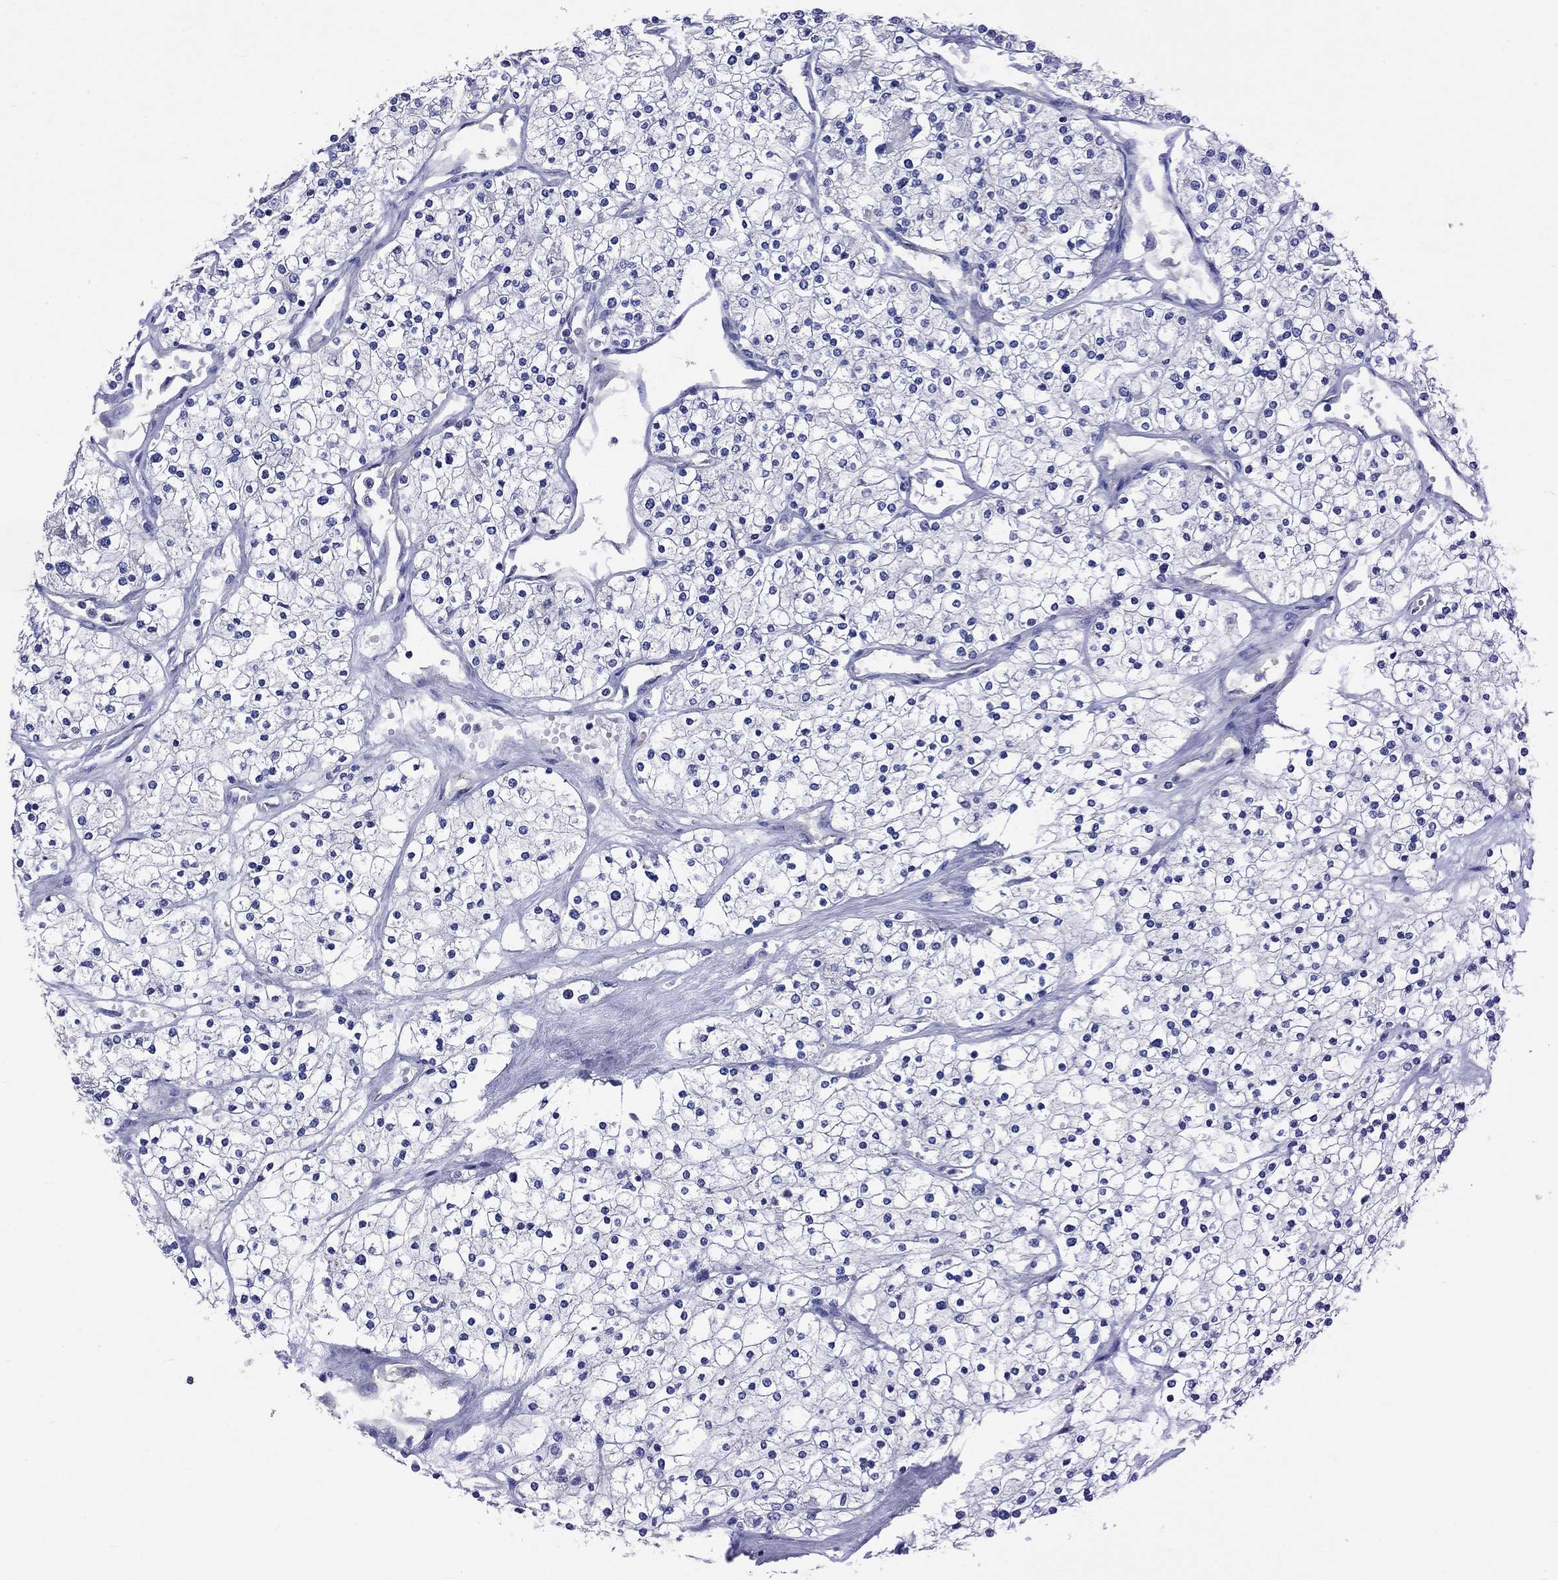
{"staining": {"intensity": "negative", "quantity": "none", "location": "none"}, "tissue": "renal cancer", "cell_type": "Tumor cells", "image_type": "cancer", "snomed": [{"axis": "morphology", "description": "Adenocarcinoma, NOS"}, {"axis": "topography", "description": "Kidney"}], "caption": "This is an IHC image of renal cancer. There is no staining in tumor cells.", "gene": "CNDP1", "patient": {"sex": "male", "age": 80}}